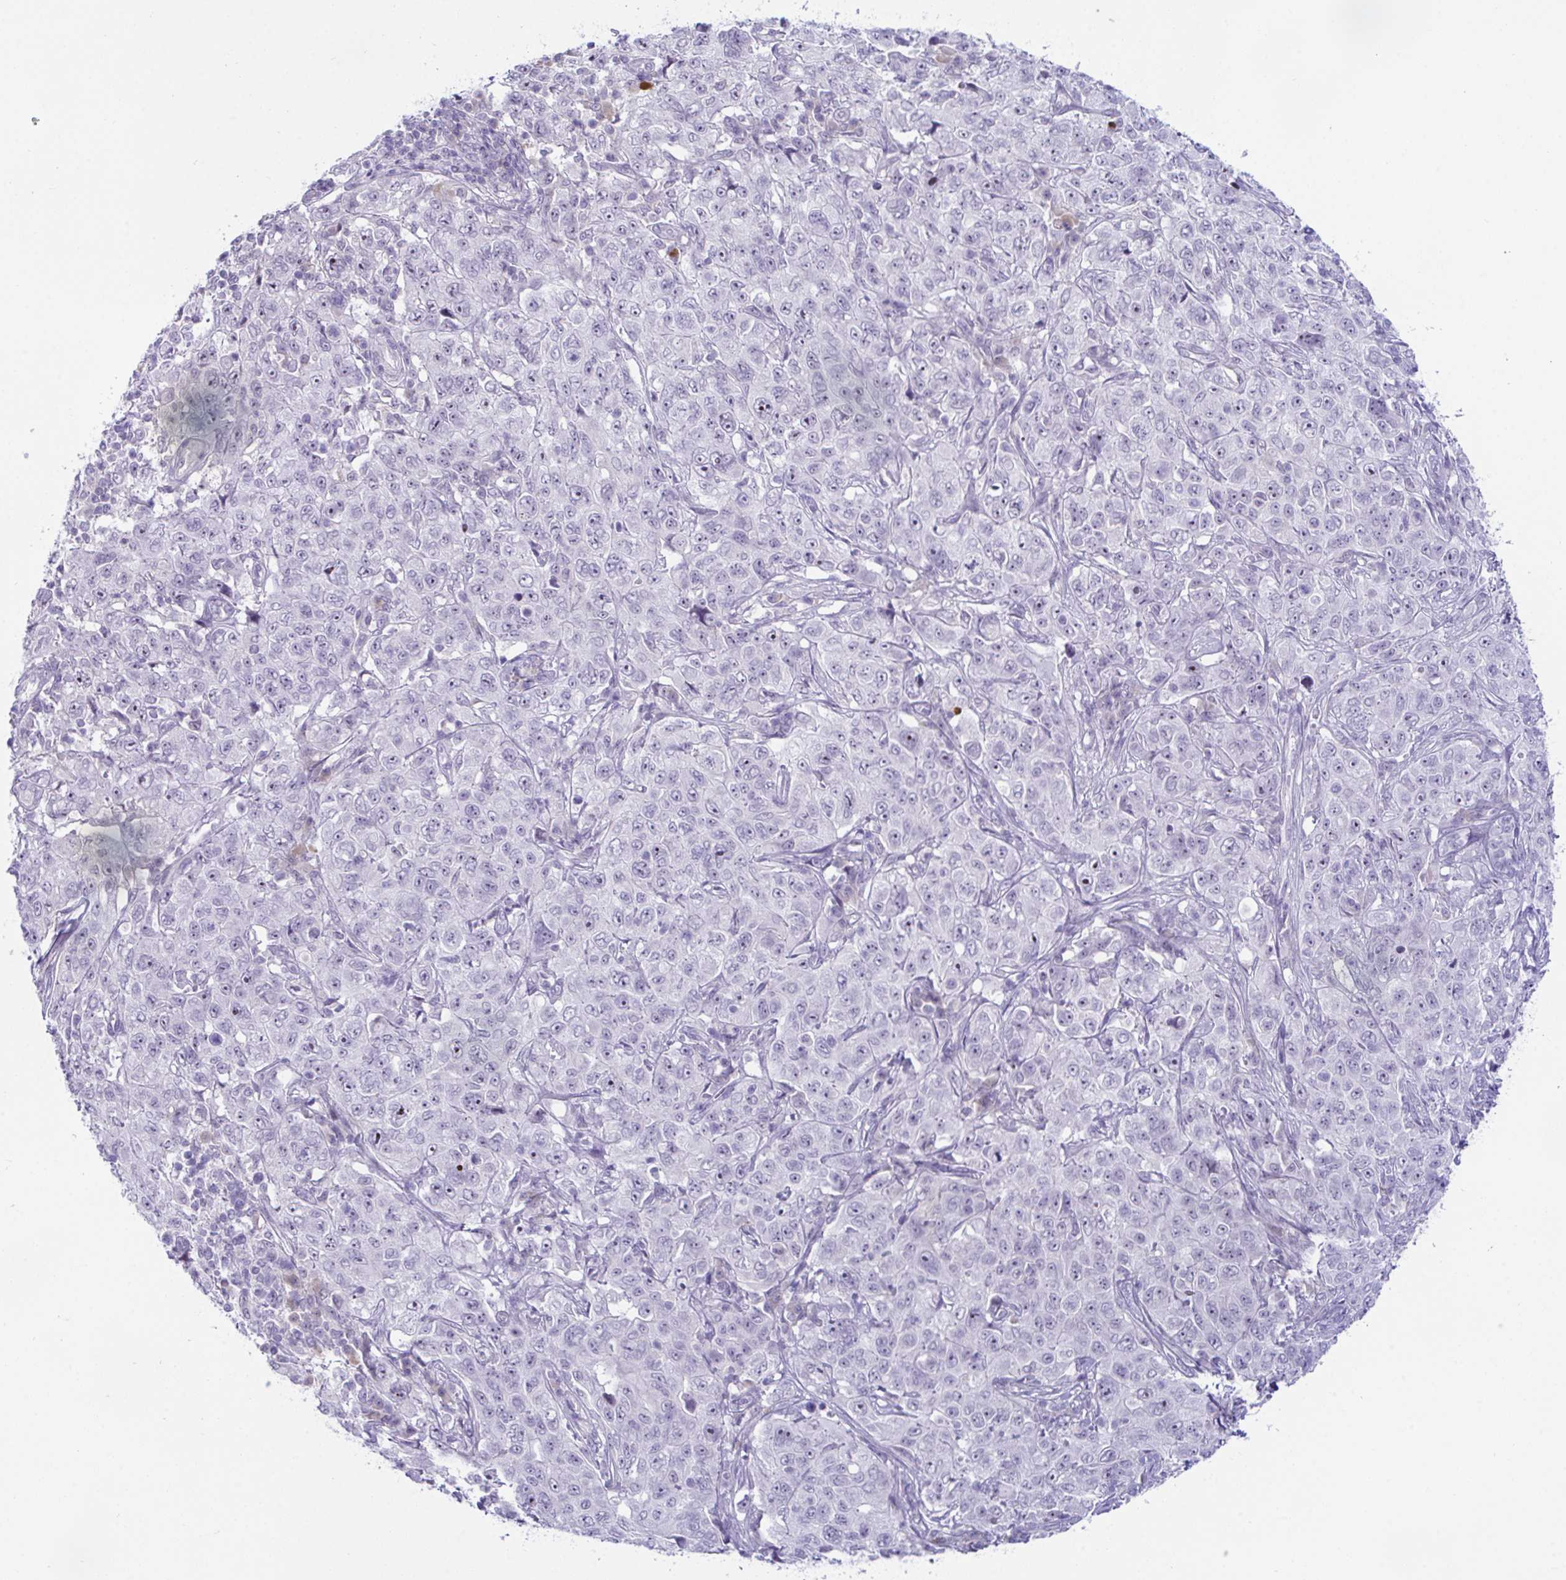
{"staining": {"intensity": "moderate", "quantity": "<25%", "location": "nuclear"}, "tissue": "pancreatic cancer", "cell_type": "Tumor cells", "image_type": "cancer", "snomed": [{"axis": "morphology", "description": "Adenocarcinoma, NOS"}, {"axis": "topography", "description": "Pancreas"}], "caption": "Adenocarcinoma (pancreatic) was stained to show a protein in brown. There is low levels of moderate nuclear positivity in approximately <25% of tumor cells.", "gene": "USP35", "patient": {"sex": "male", "age": 68}}